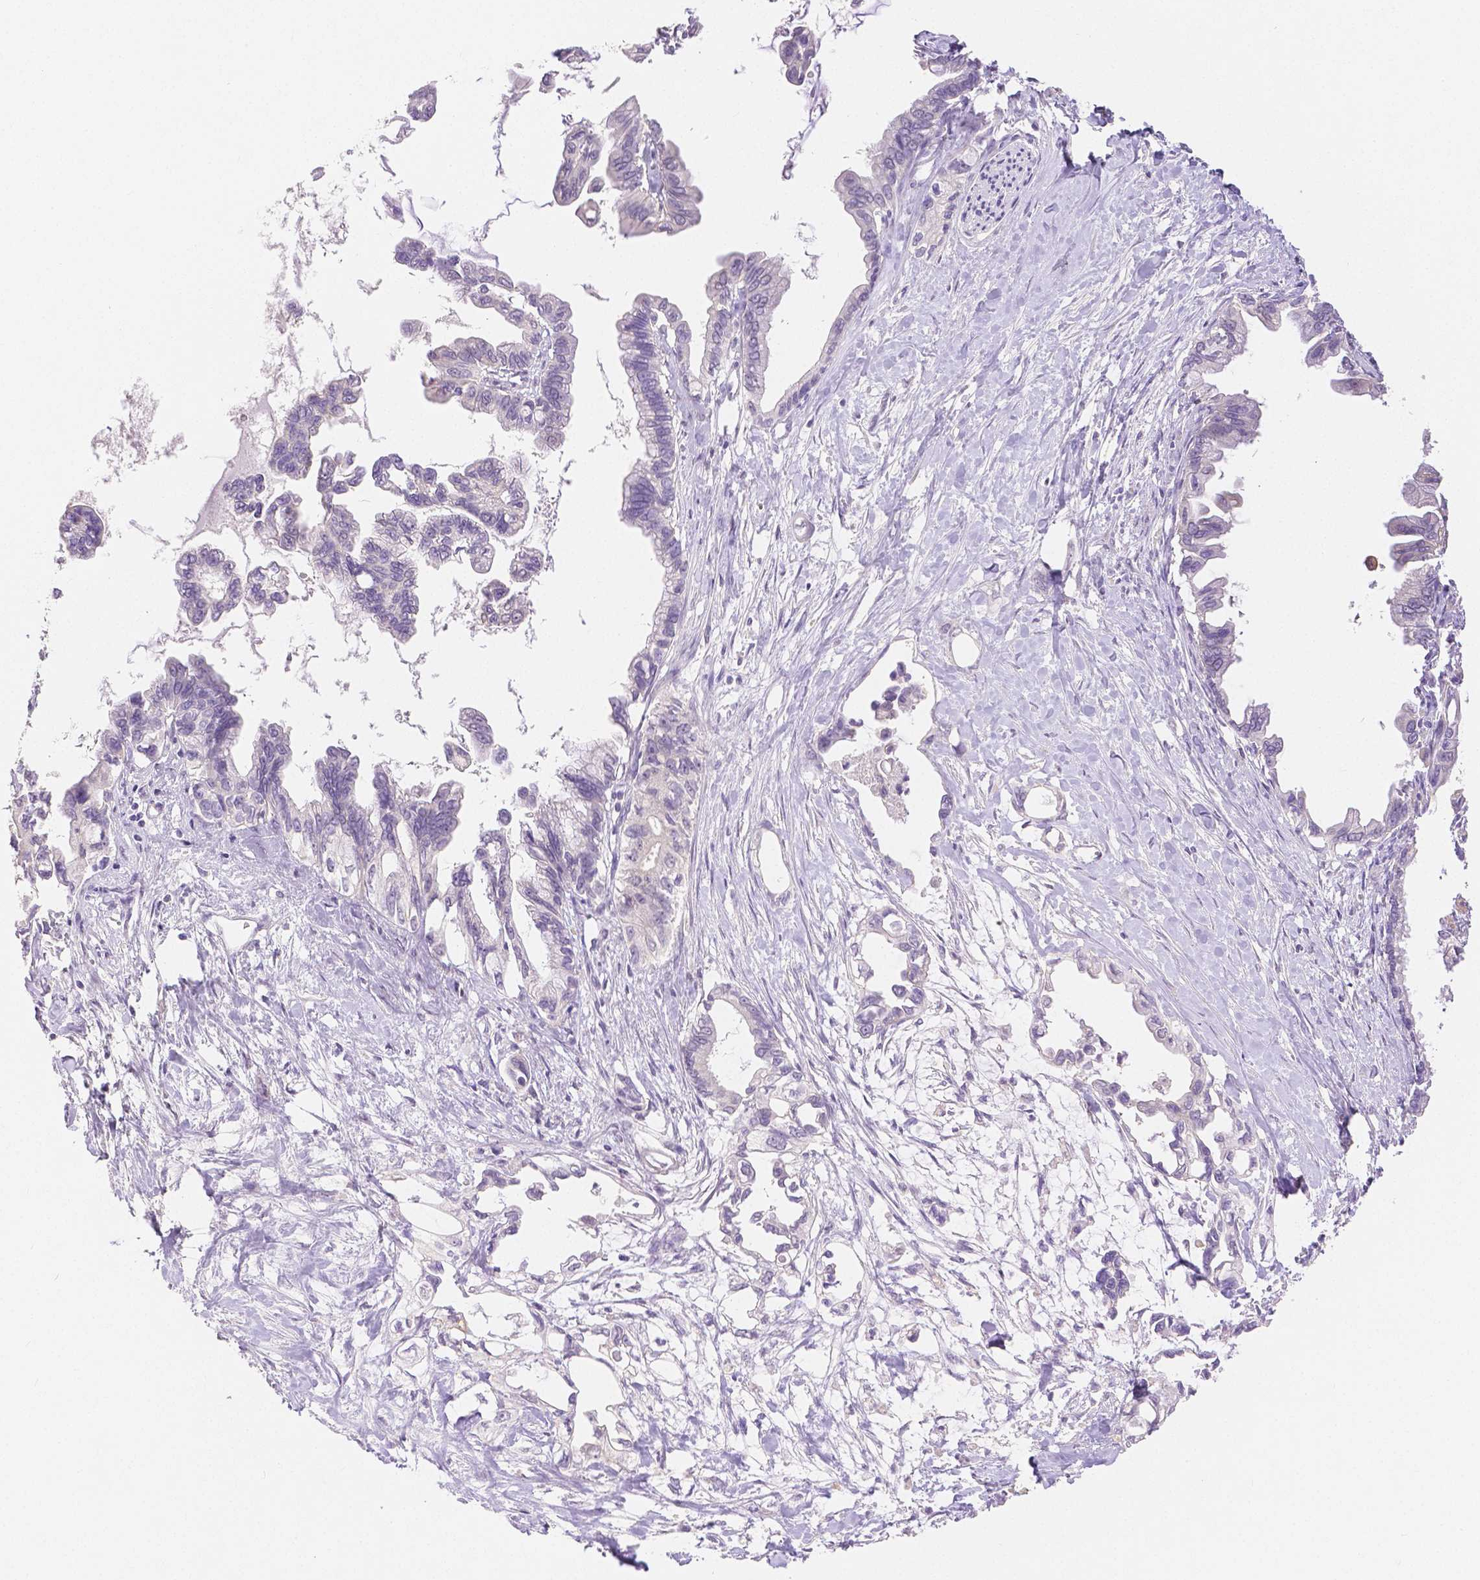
{"staining": {"intensity": "negative", "quantity": "none", "location": "none"}, "tissue": "pancreatic cancer", "cell_type": "Tumor cells", "image_type": "cancer", "snomed": [{"axis": "morphology", "description": "Adenocarcinoma, NOS"}, {"axis": "topography", "description": "Pancreas"}], "caption": "Immunohistochemistry of human pancreatic cancer displays no positivity in tumor cells.", "gene": "OCLN", "patient": {"sex": "male", "age": 61}}